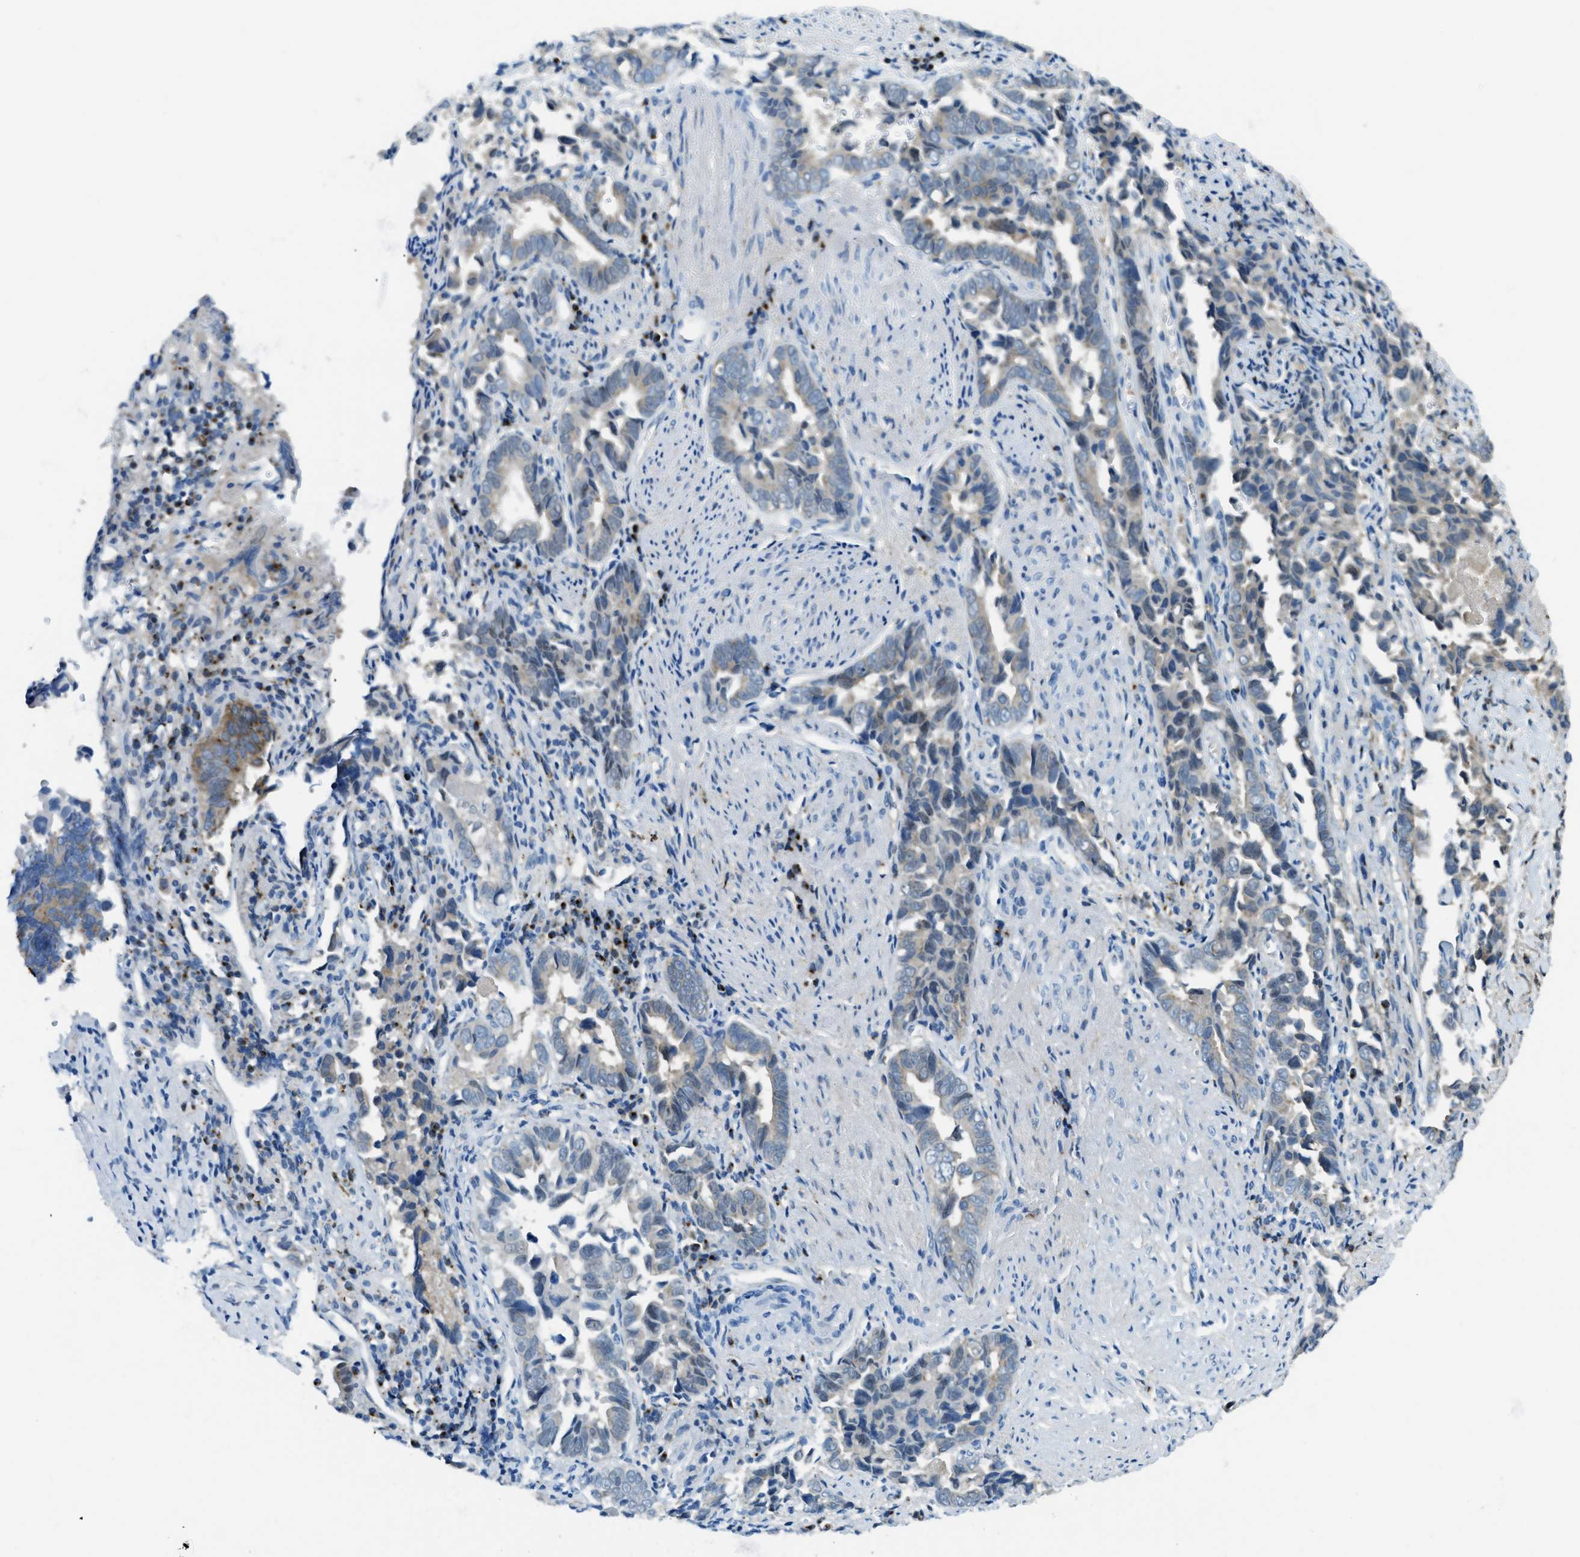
{"staining": {"intensity": "weak", "quantity": "<25%", "location": "cytoplasmic/membranous"}, "tissue": "liver cancer", "cell_type": "Tumor cells", "image_type": "cancer", "snomed": [{"axis": "morphology", "description": "Cholangiocarcinoma"}, {"axis": "topography", "description": "Liver"}], "caption": "Tumor cells are negative for brown protein staining in liver cancer (cholangiocarcinoma).", "gene": "TRIM59", "patient": {"sex": "female", "age": 79}}